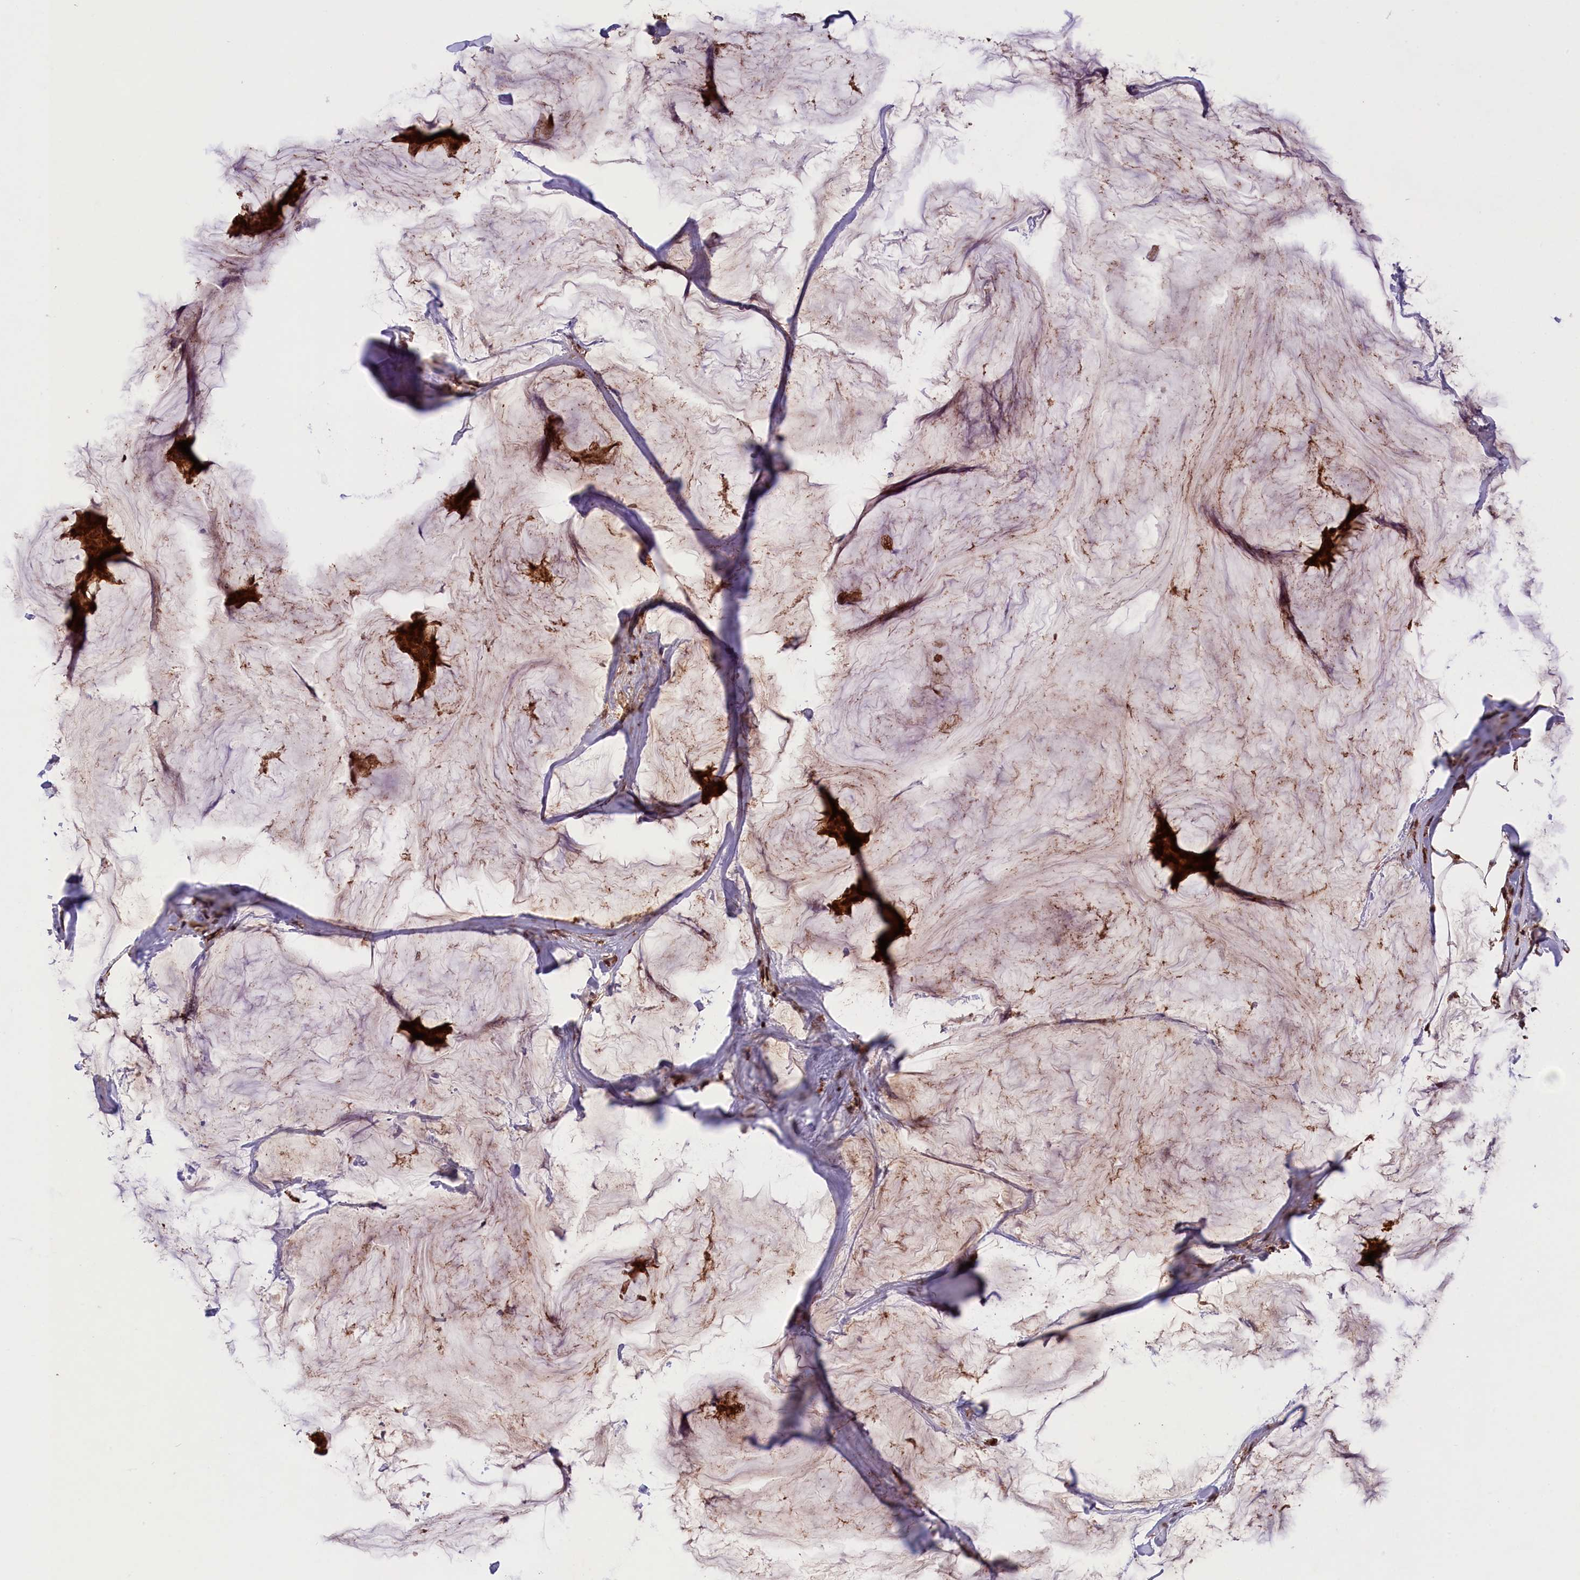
{"staining": {"intensity": "strong", "quantity": ">75%", "location": "cytoplasmic/membranous"}, "tissue": "breast cancer", "cell_type": "Tumor cells", "image_type": "cancer", "snomed": [{"axis": "morphology", "description": "Duct carcinoma"}, {"axis": "topography", "description": "Breast"}], "caption": "A brown stain shows strong cytoplasmic/membranous positivity of a protein in breast invasive ductal carcinoma tumor cells.", "gene": "IST1", "patient": {"sex": "female", "age": 93}}